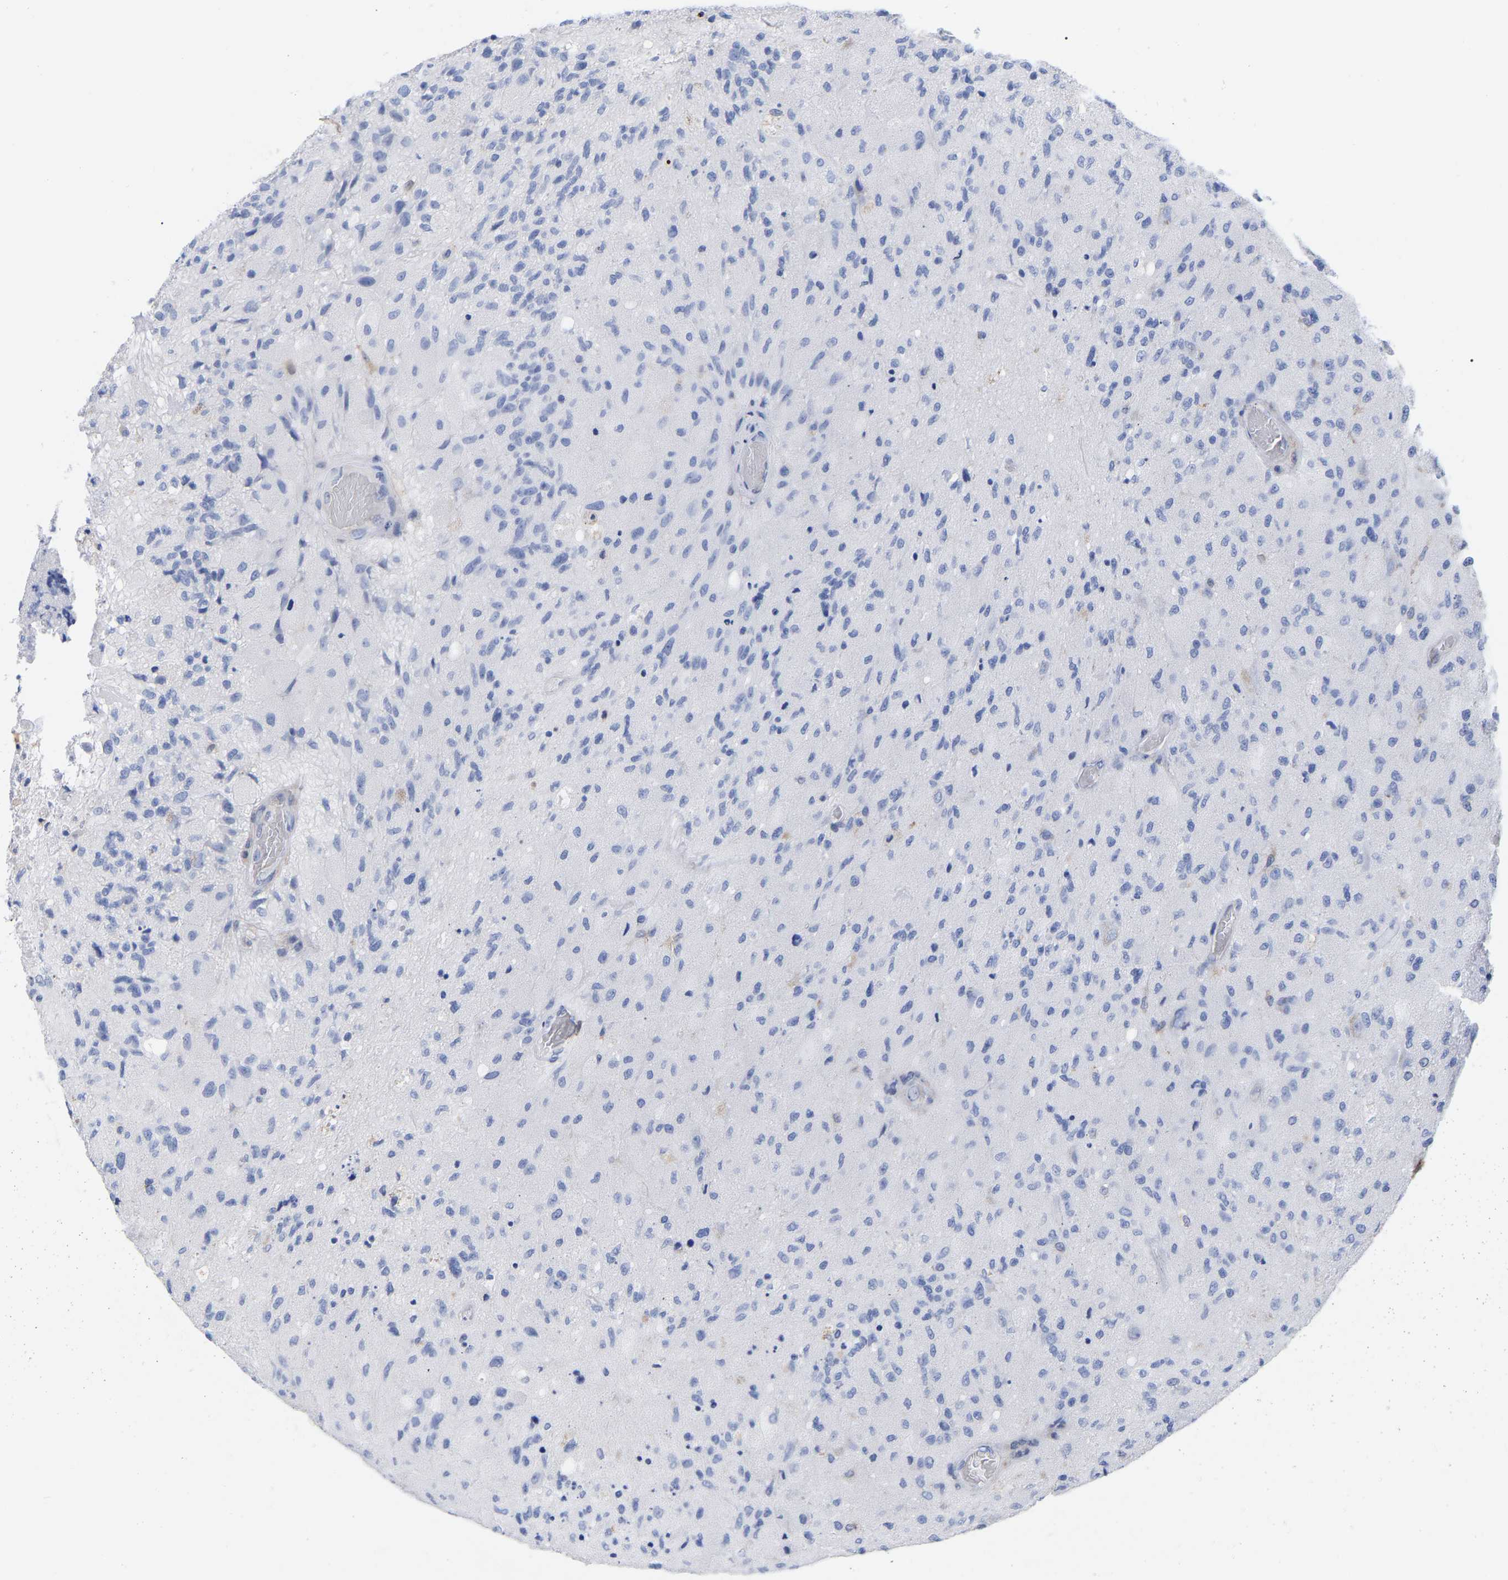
{"staining": {"intensity": "negative", "quantity": "none", "location": "none"}, "tissue": "glioma", "cell_type": "Tumor cells", "image_type": "cancer", "snomed": [{"axis": "morphology", "description": "Normal tissue, NOS"}, {"axis": "morphology", "description": "Glioma, malignant, High grade"}, {"axis": "topography", "description": "Cerebral cortex"}], "caption": "An IHC histopathology image of malignant glioma (high-grade) is shown. There is no staining in tumor cells of malignant glioma (high-grade). (IHC, brightfield microscopy, high magnification).", "gene": "GIMAP4", "patient": {"sex": "male", "age": 77}}